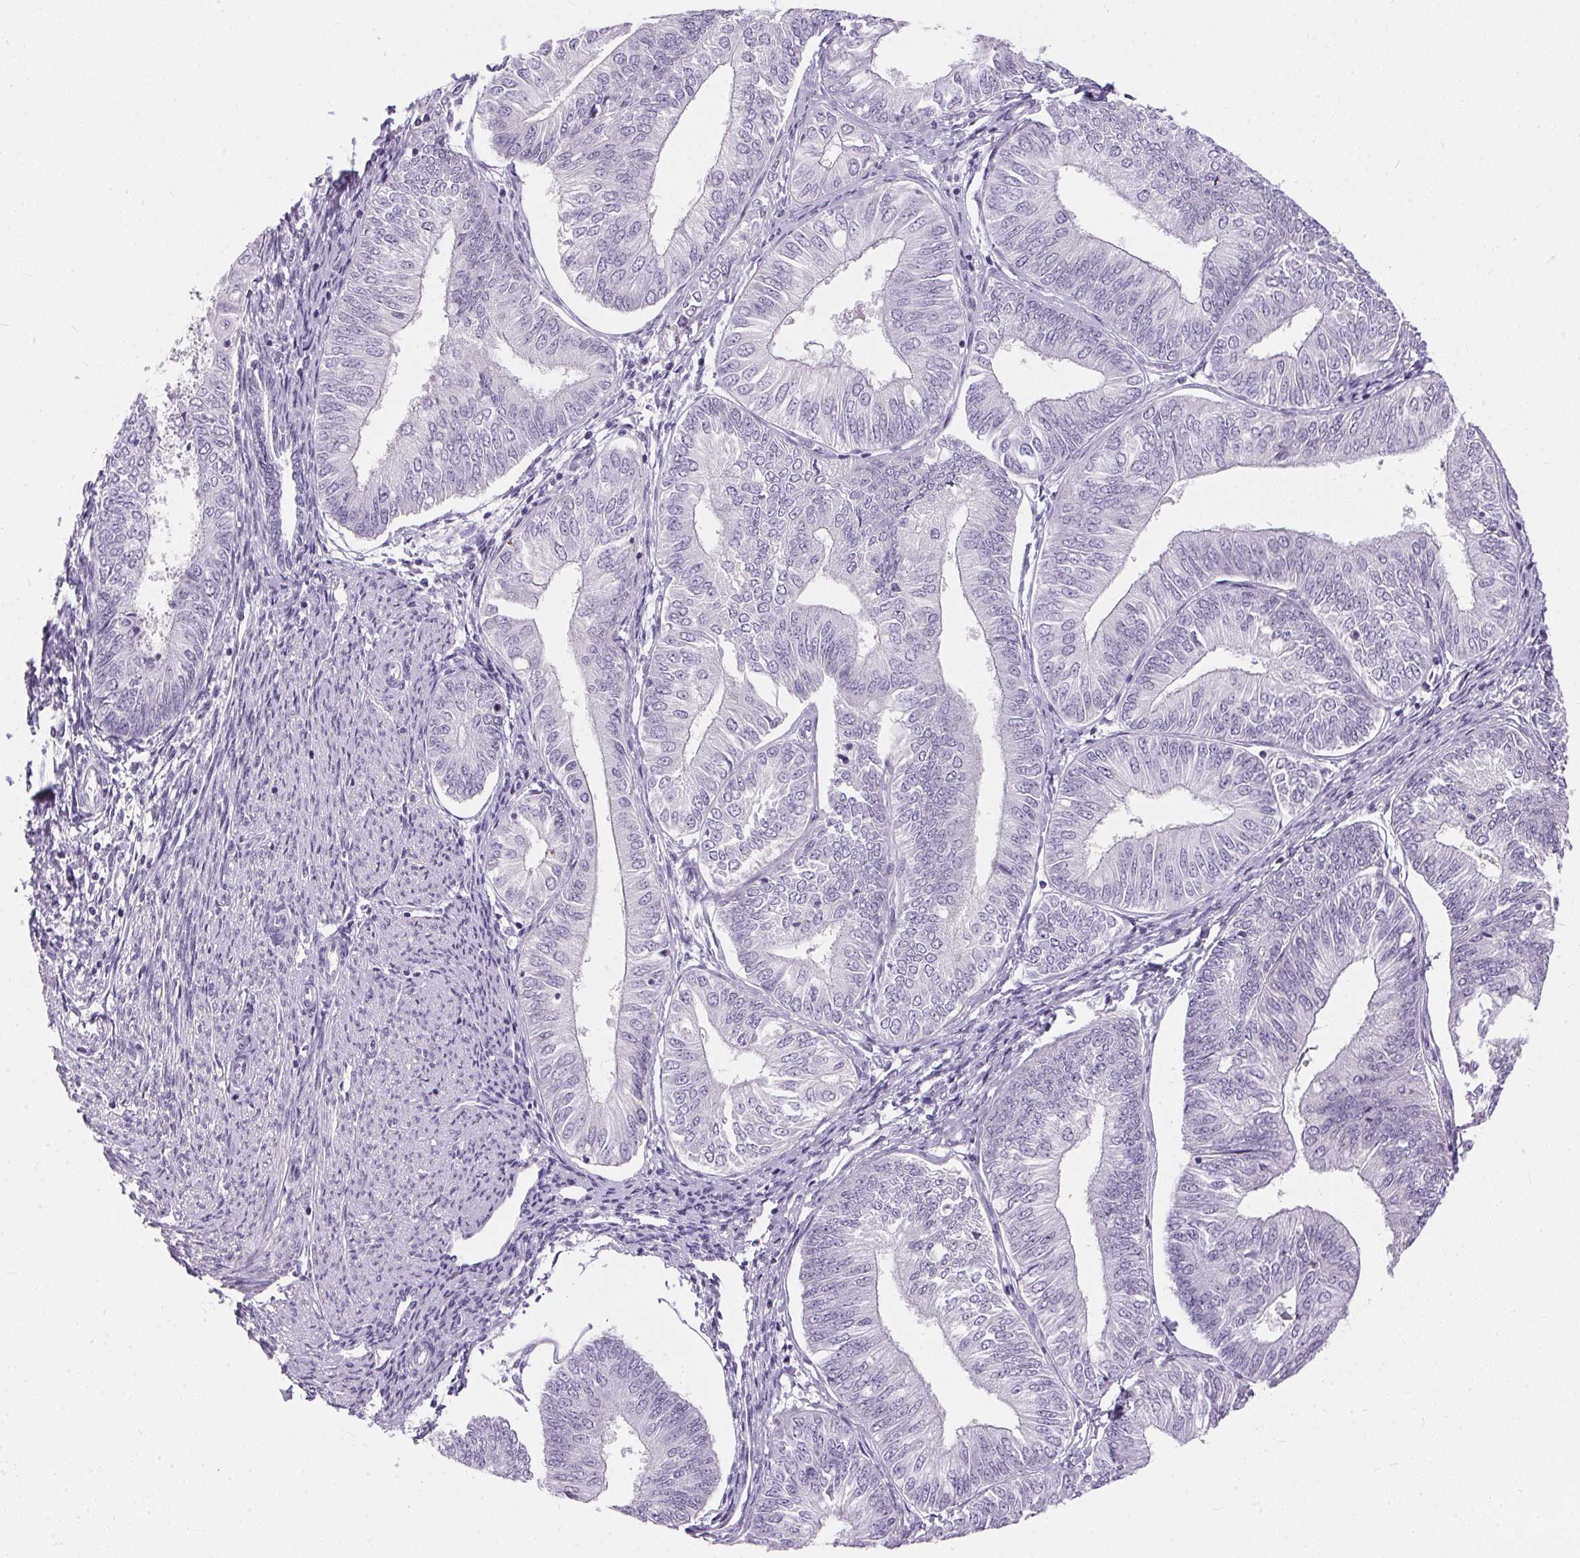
{"staining": {"intensity": "negative", "quantity": "none", "location": "none"}, "tissue": "endometrial cancer", "cell_type": "Tumor cells", "image_type": "cancer", "snomed": [{"axis": "morphology", "description": "Adenocarcinoma, NOS"}, {"axis": "topography", "description": "Endometrium"}], "caption": "Immunohistochemistry (IHC) of human endometrial adenocarcinoma exhibits no expression in tumor cells.", "gene": "GBP6", "patient": {"sex": "female", "age": 58}}